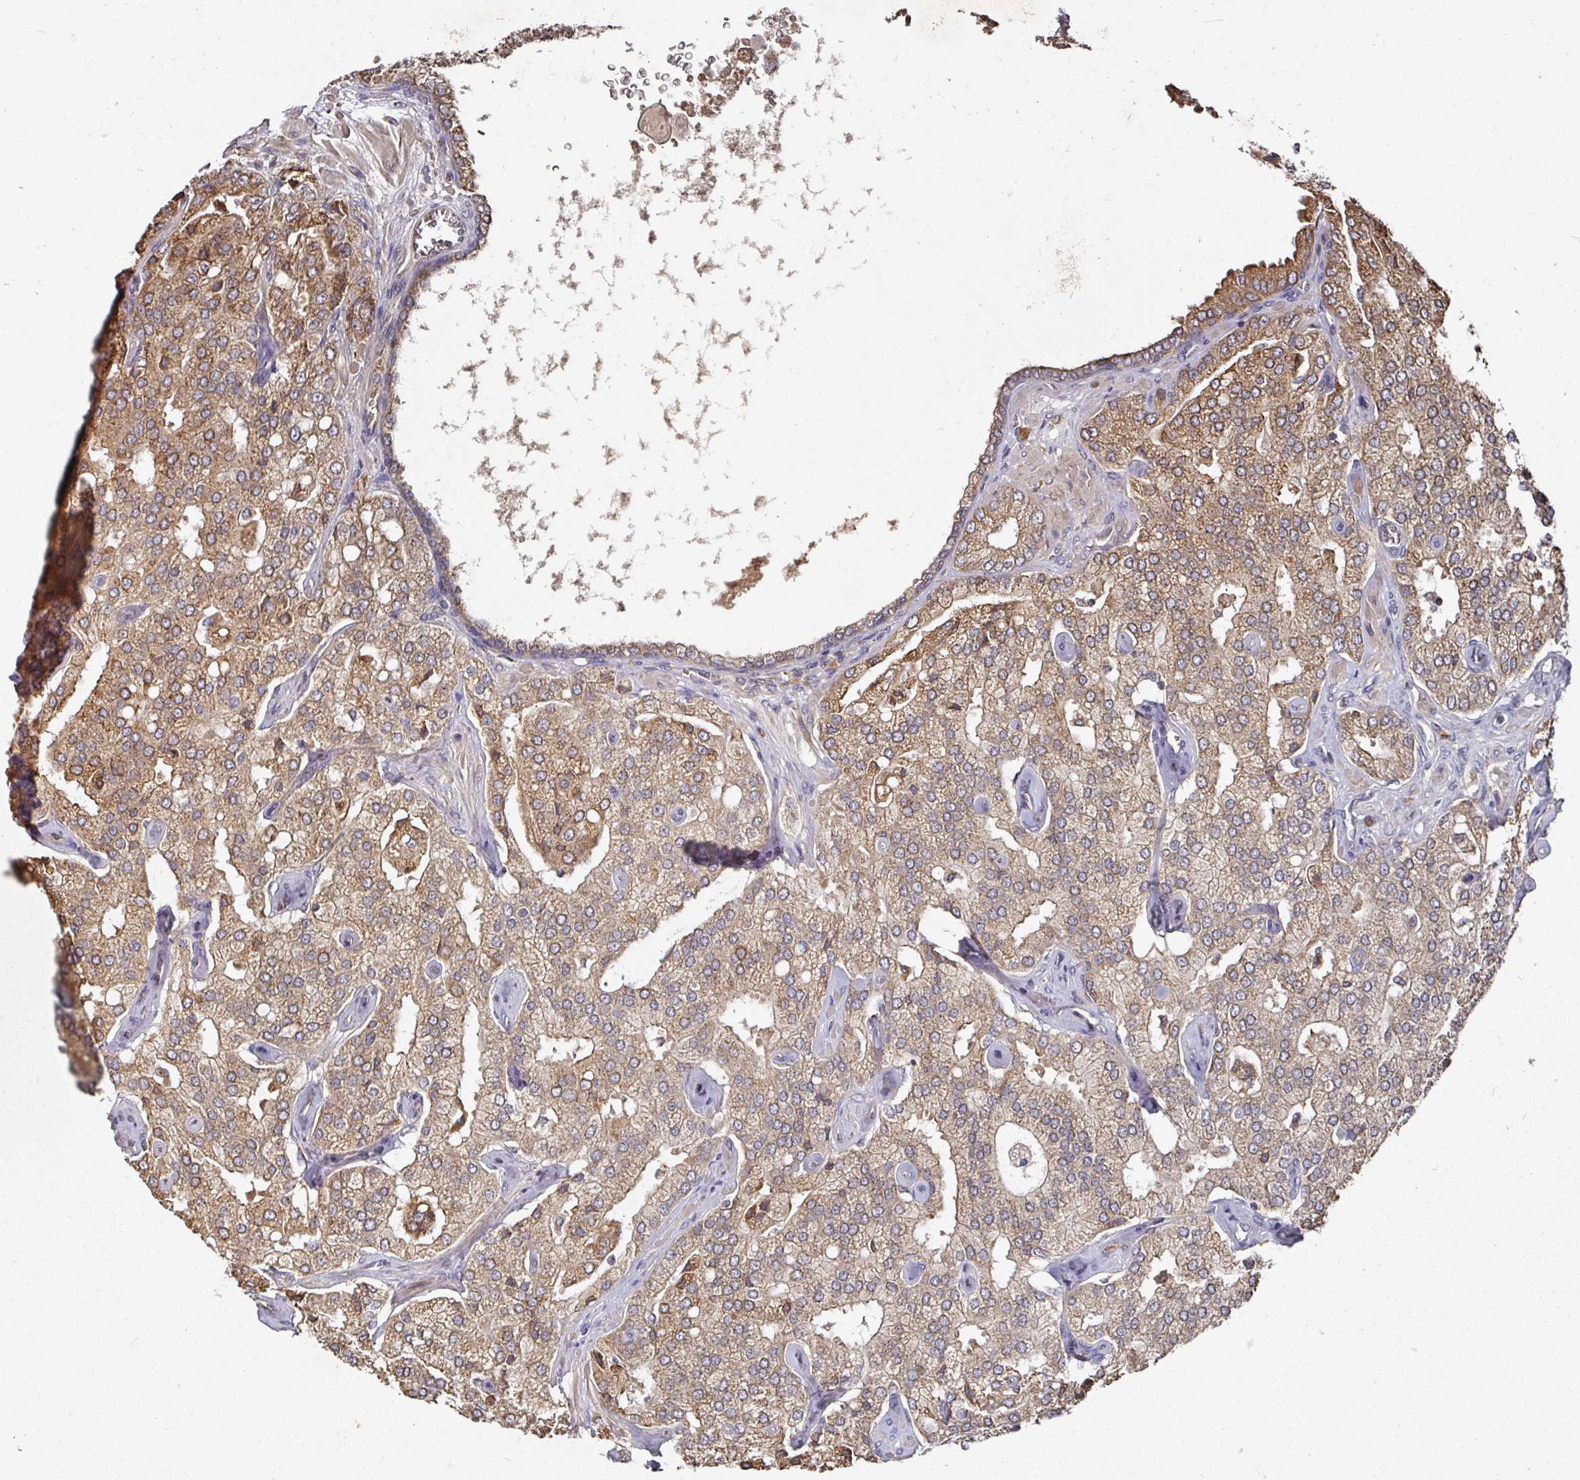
{"staining": {"intensity": "moderate", "quantity": ">75%", "location": "cytoplasmic/membranous"}, "tissue": "prostate cancer", "cell_type": "Tumor cells", "image_type": "cancer", "snomed": [{"axis": "morphology", "description": "Adenocarcinoma, High grade"}, {"axis": "topography", "description": "Prostate"}], "caption": "Immunohistochemistry (DAB) staining of prostate cancer shows moderate cytoplasmic/membranous protein staining in approximately >75% of tumor cells. (Brightfield microscopy of DAB IHC at high magnification).", "gene": "CEP95", "patient": {"sex": "male", "age": 68}}